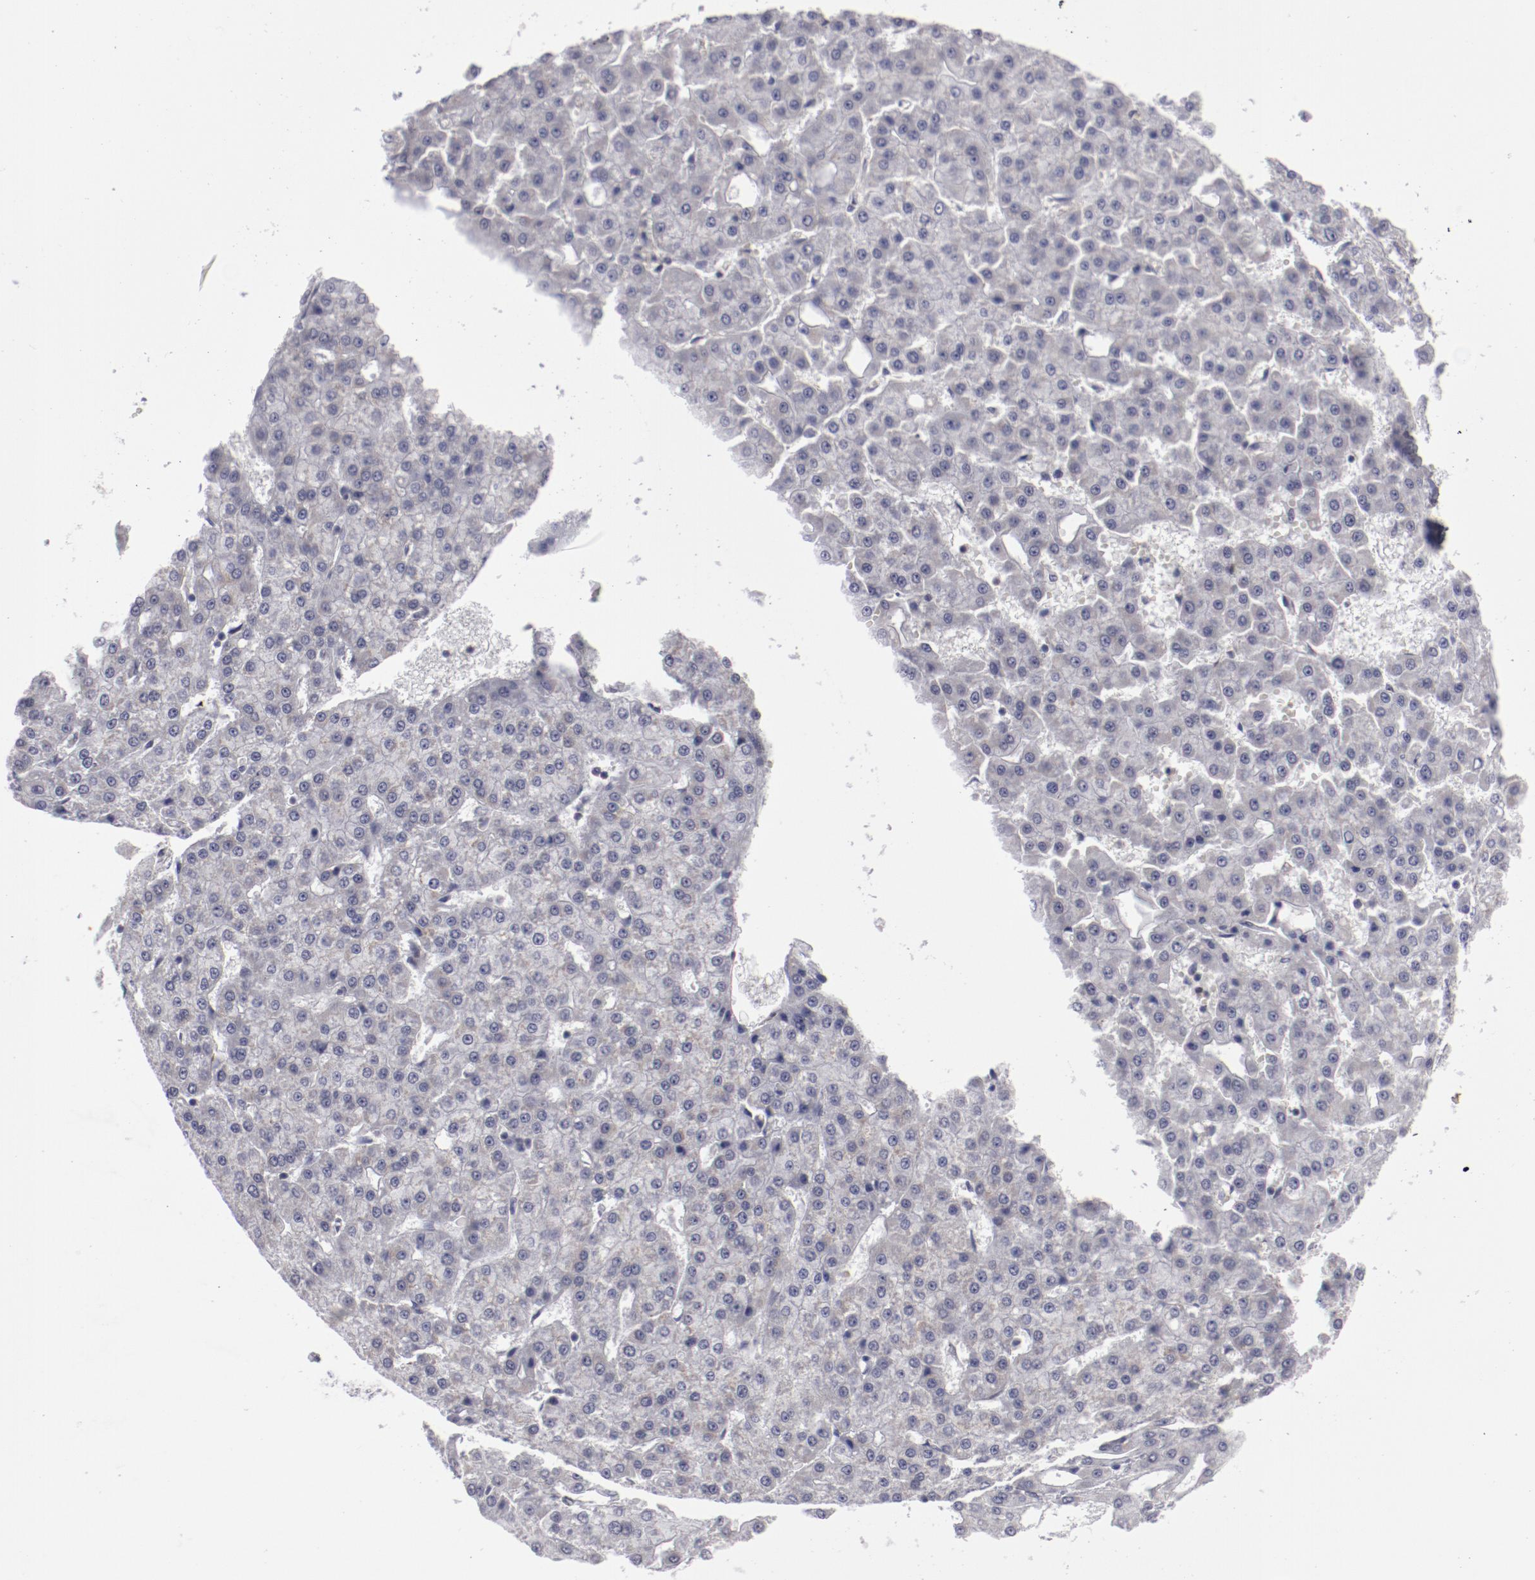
{"staining": {"intensity": "negative", "quantity": "none", "location": "none"}, "tissue": "liver cancer", "cell_type": "Tumor cells", "image_type": "cancer", "snomed": [{"axis": "morphology", "description": "Carcinoma, Hepatocellular, NOS"}, {"axis": "topography", "description": "Liver"}], "caption": "Immunohistochemical staining of liver cancer demonstrates no significant expression in tumor cells.", "gene": "LEF1", "patient": {"sex": "male", "age": 47}}